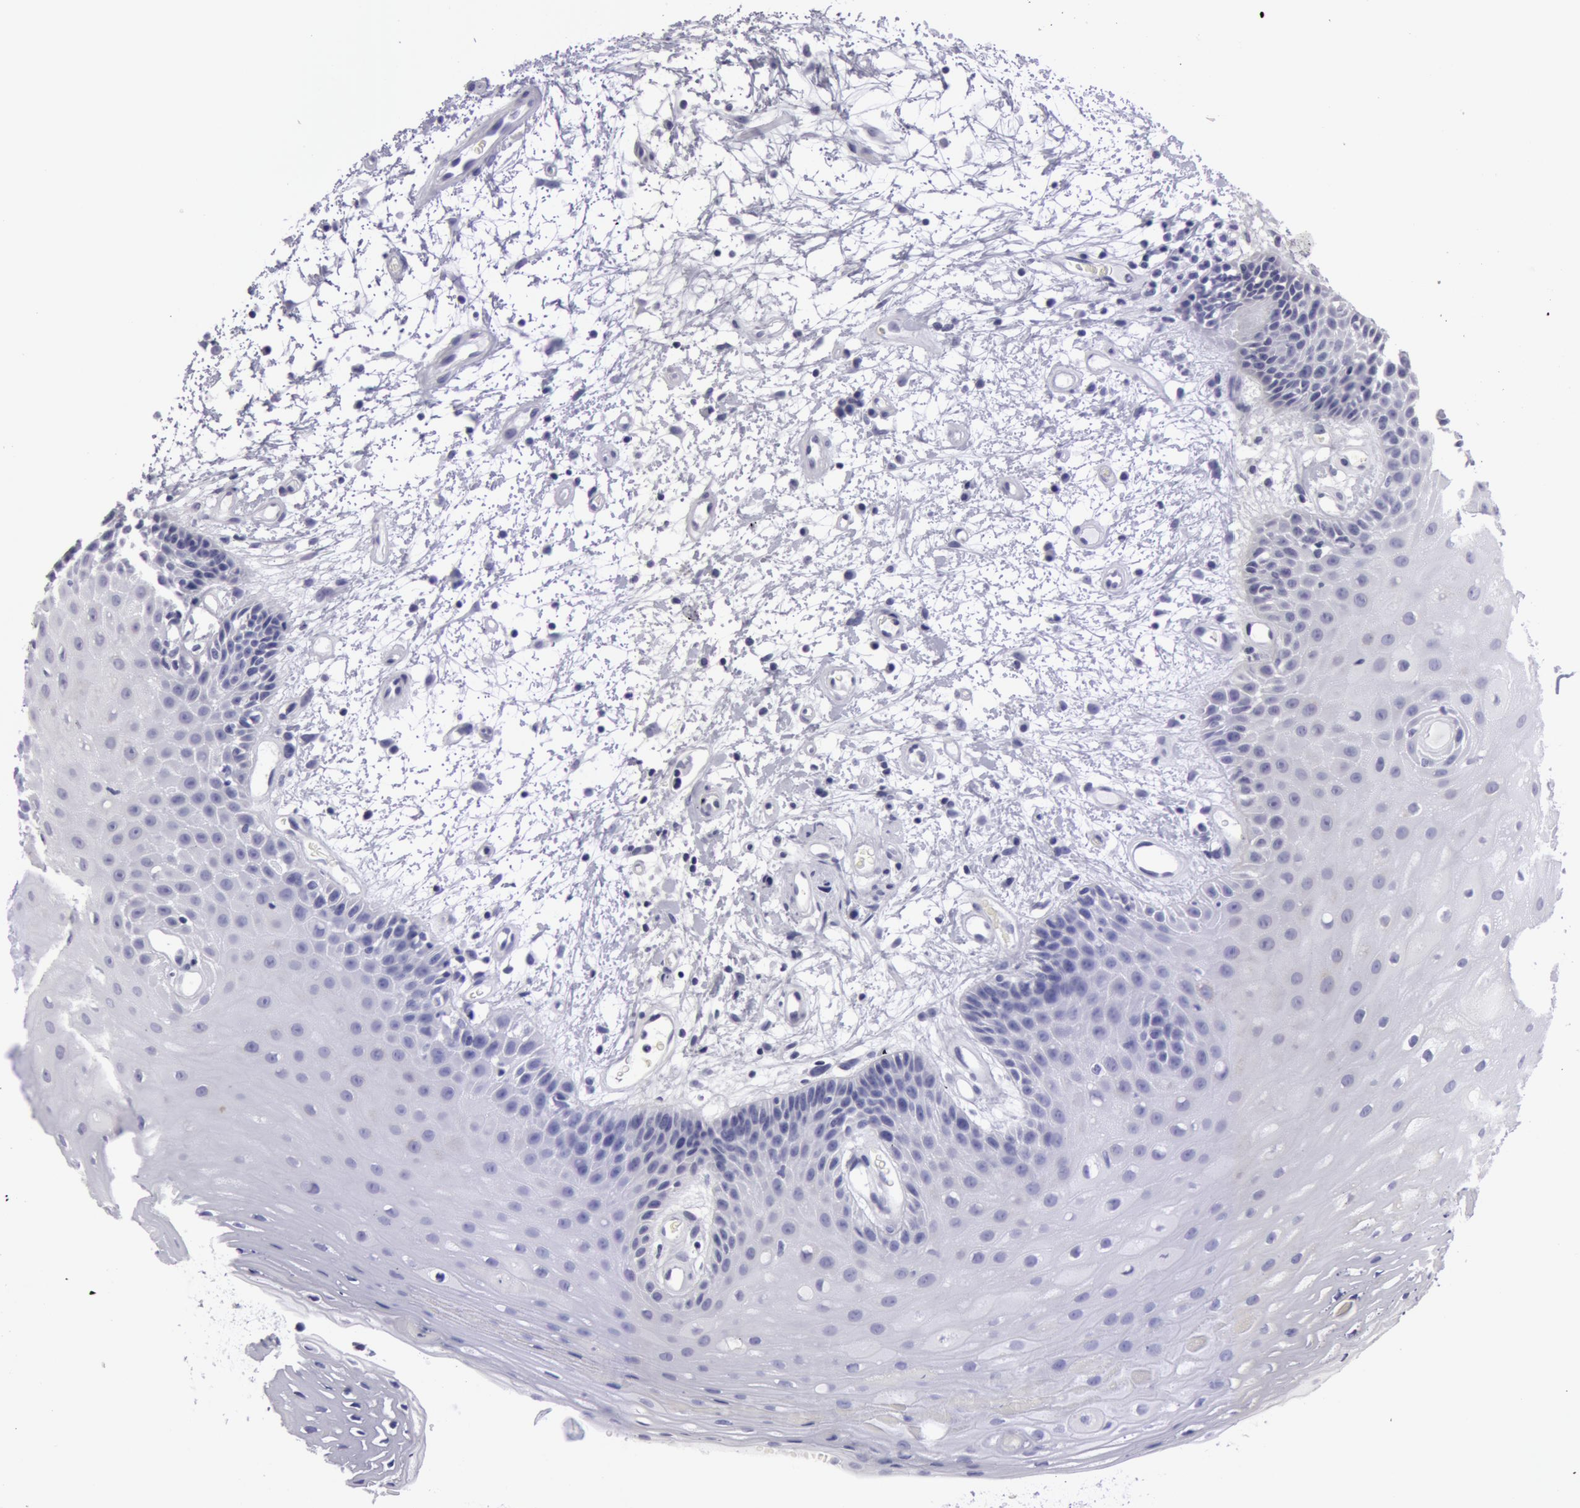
{"staining": {"intensity": "negative", "quantity": "none", "location": "none"}, "tissue": "oral mucosa", "cell_type": "Squamous epithelial cells", "image_type": "normal", "snomed": [{"axis": "morphology", "description": "Normal tissue, NOS"}, {"axis": "topography", "description": "Oral tissue"}], "caption": "Immunohistochemical staining of normal oral mucosa displays no significant staining in squamous epithelial cells.", "gene": "AMACR", "patient": {"sex": "female", "age": 79}}